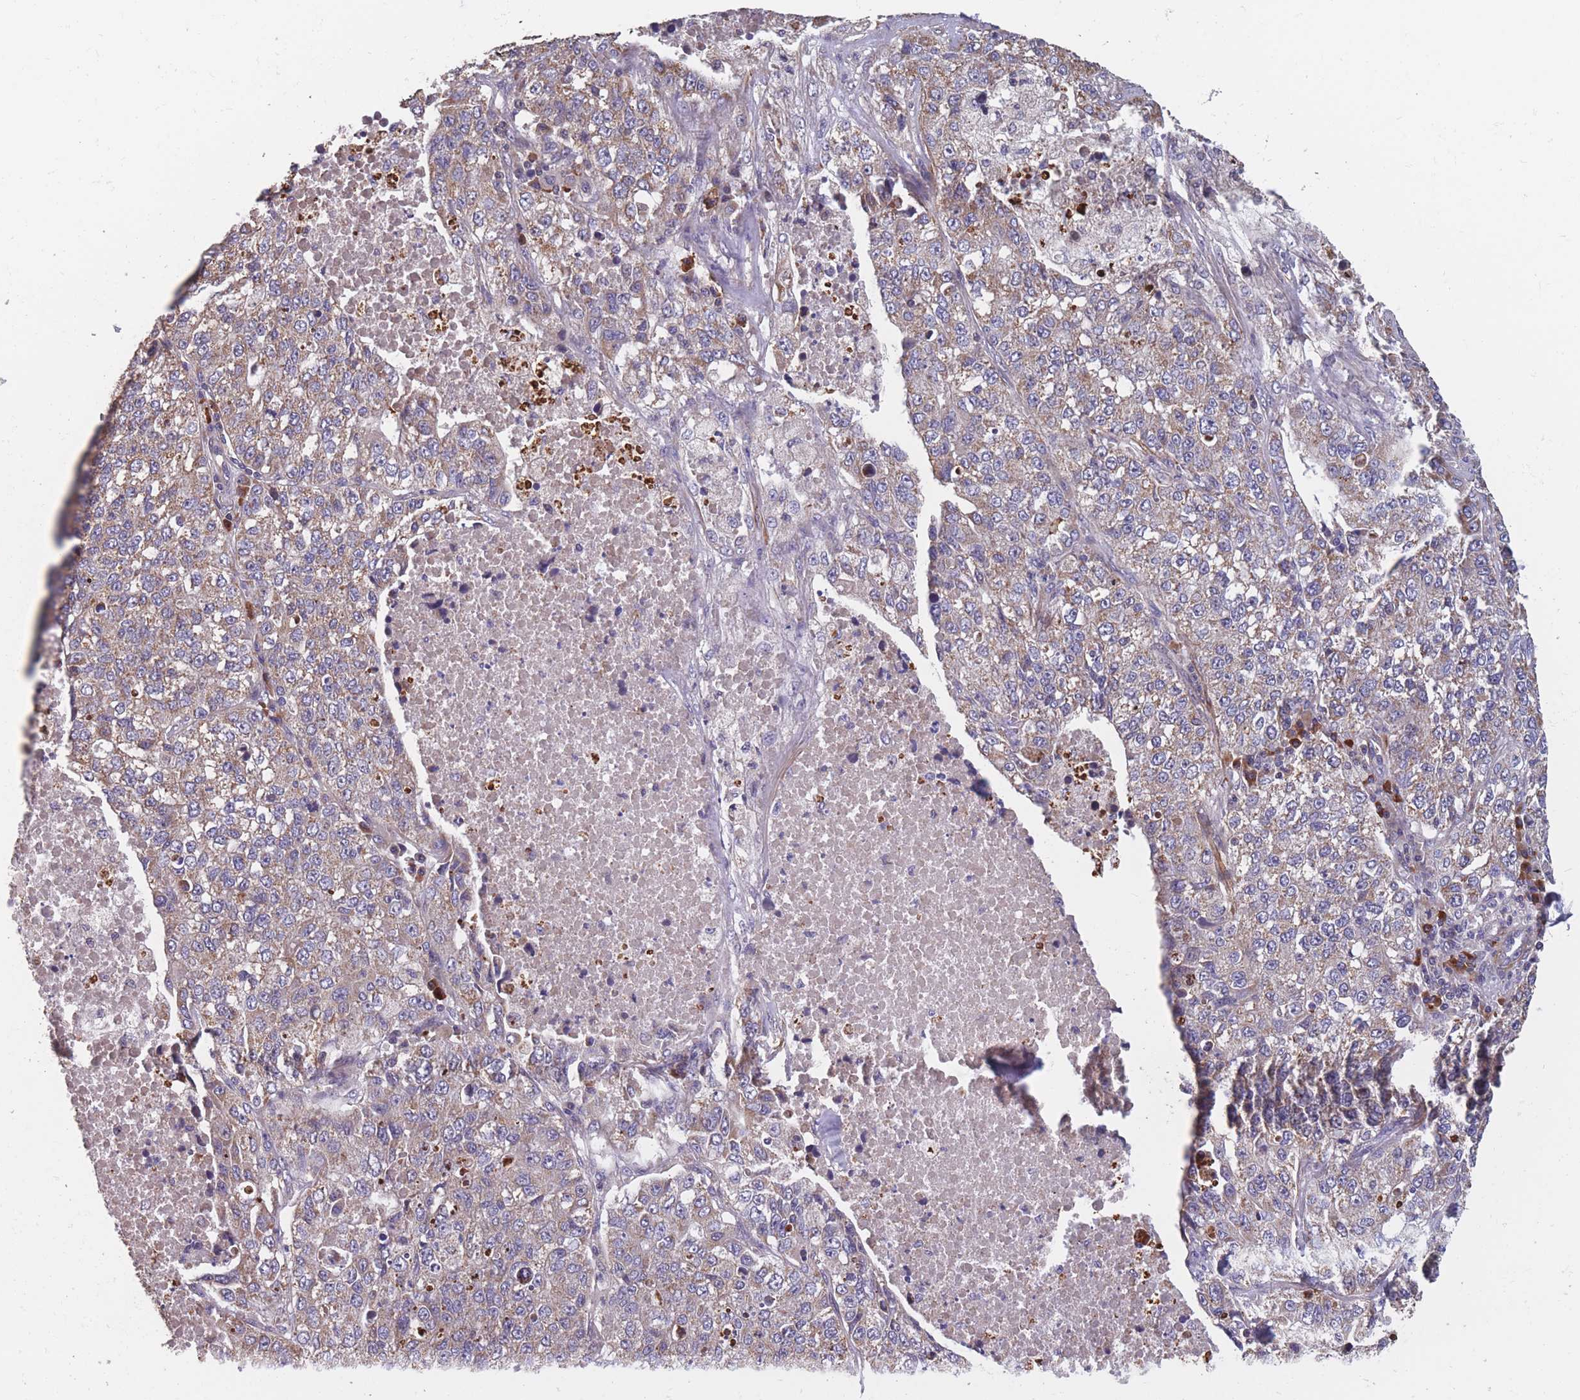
{"staining": {"intensity": "weak", "quantity": ">75%", "location": "cytoplasmic/membranous"}, "tissue": "lung cancer", "cell_type": "Tumor cells", "image_type": "cancer", "snomed": [{"axis": "morphology", "description": "Adenocarcinoma, NOS"}, {"axis": "topography", "description": "Lung"}], "caption": "Protein analysis of lung cancer (adenocarcinoma) tissue reveals weak cytoplasmic/membranous positivity in approximately >75% of tumor cells.", "gene": "TOMM40L", "patient": {"sex": "male", "age": 49}}